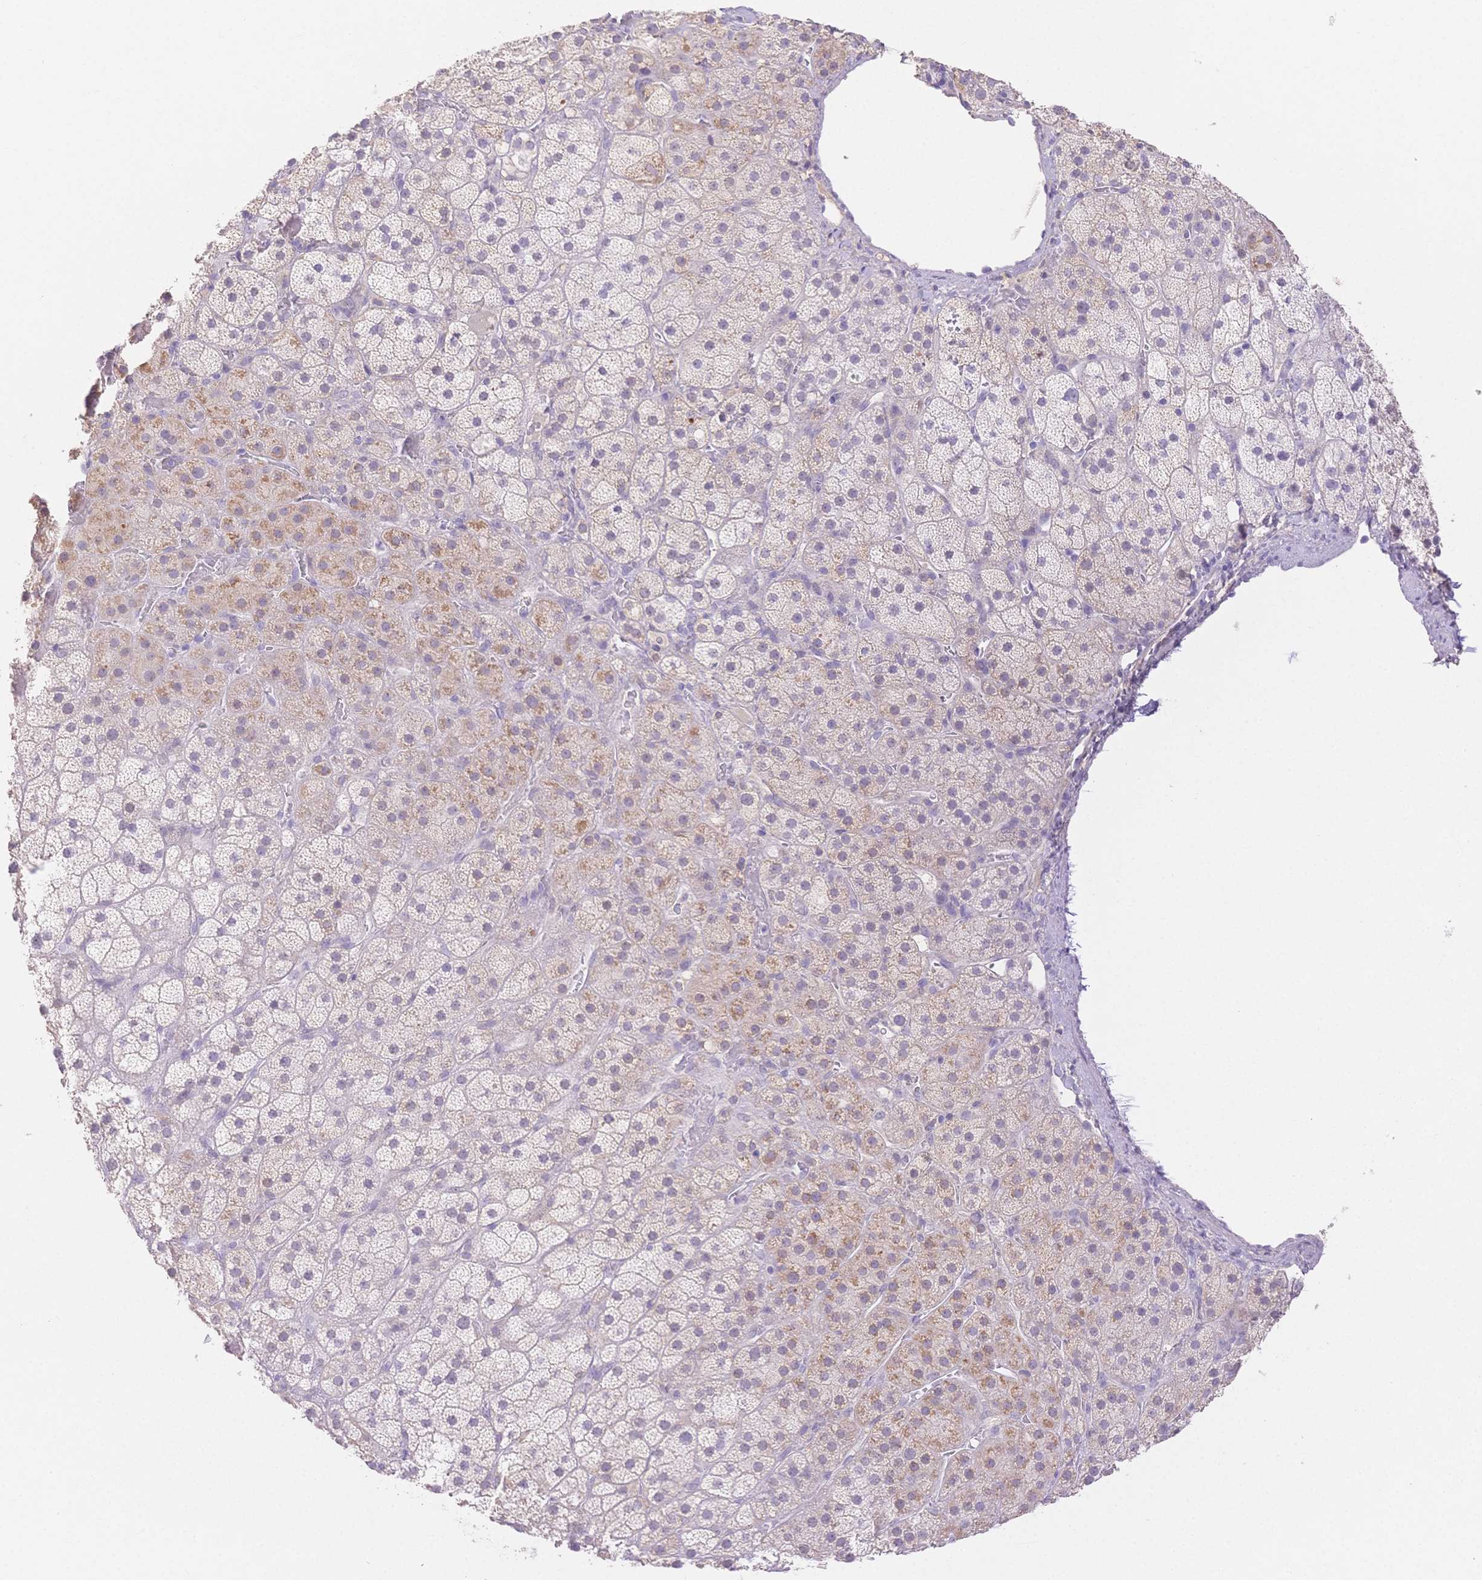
{"staining": {"intensity": "weak", "quantity": "25%-75%", "location": "cytoplasmic/membranous"}, "tissue": "adrenal gland", "cell_type": "Glandular cells", "image_type": "normal", "snomed": [{"axis": "morphology", "description": "Normal tissue, NOS"}, {"axis": "topography", "description": "Adrenal gland"}], "caption": "This is a photomicrograph of immunohistochemistry staining of unremarkable adrenal gland, which shows weak expression in the cytoplasmic/membranous of glandular cells.", "gene": "WDR54", "patient": {"sex": "male", "age": 57}}